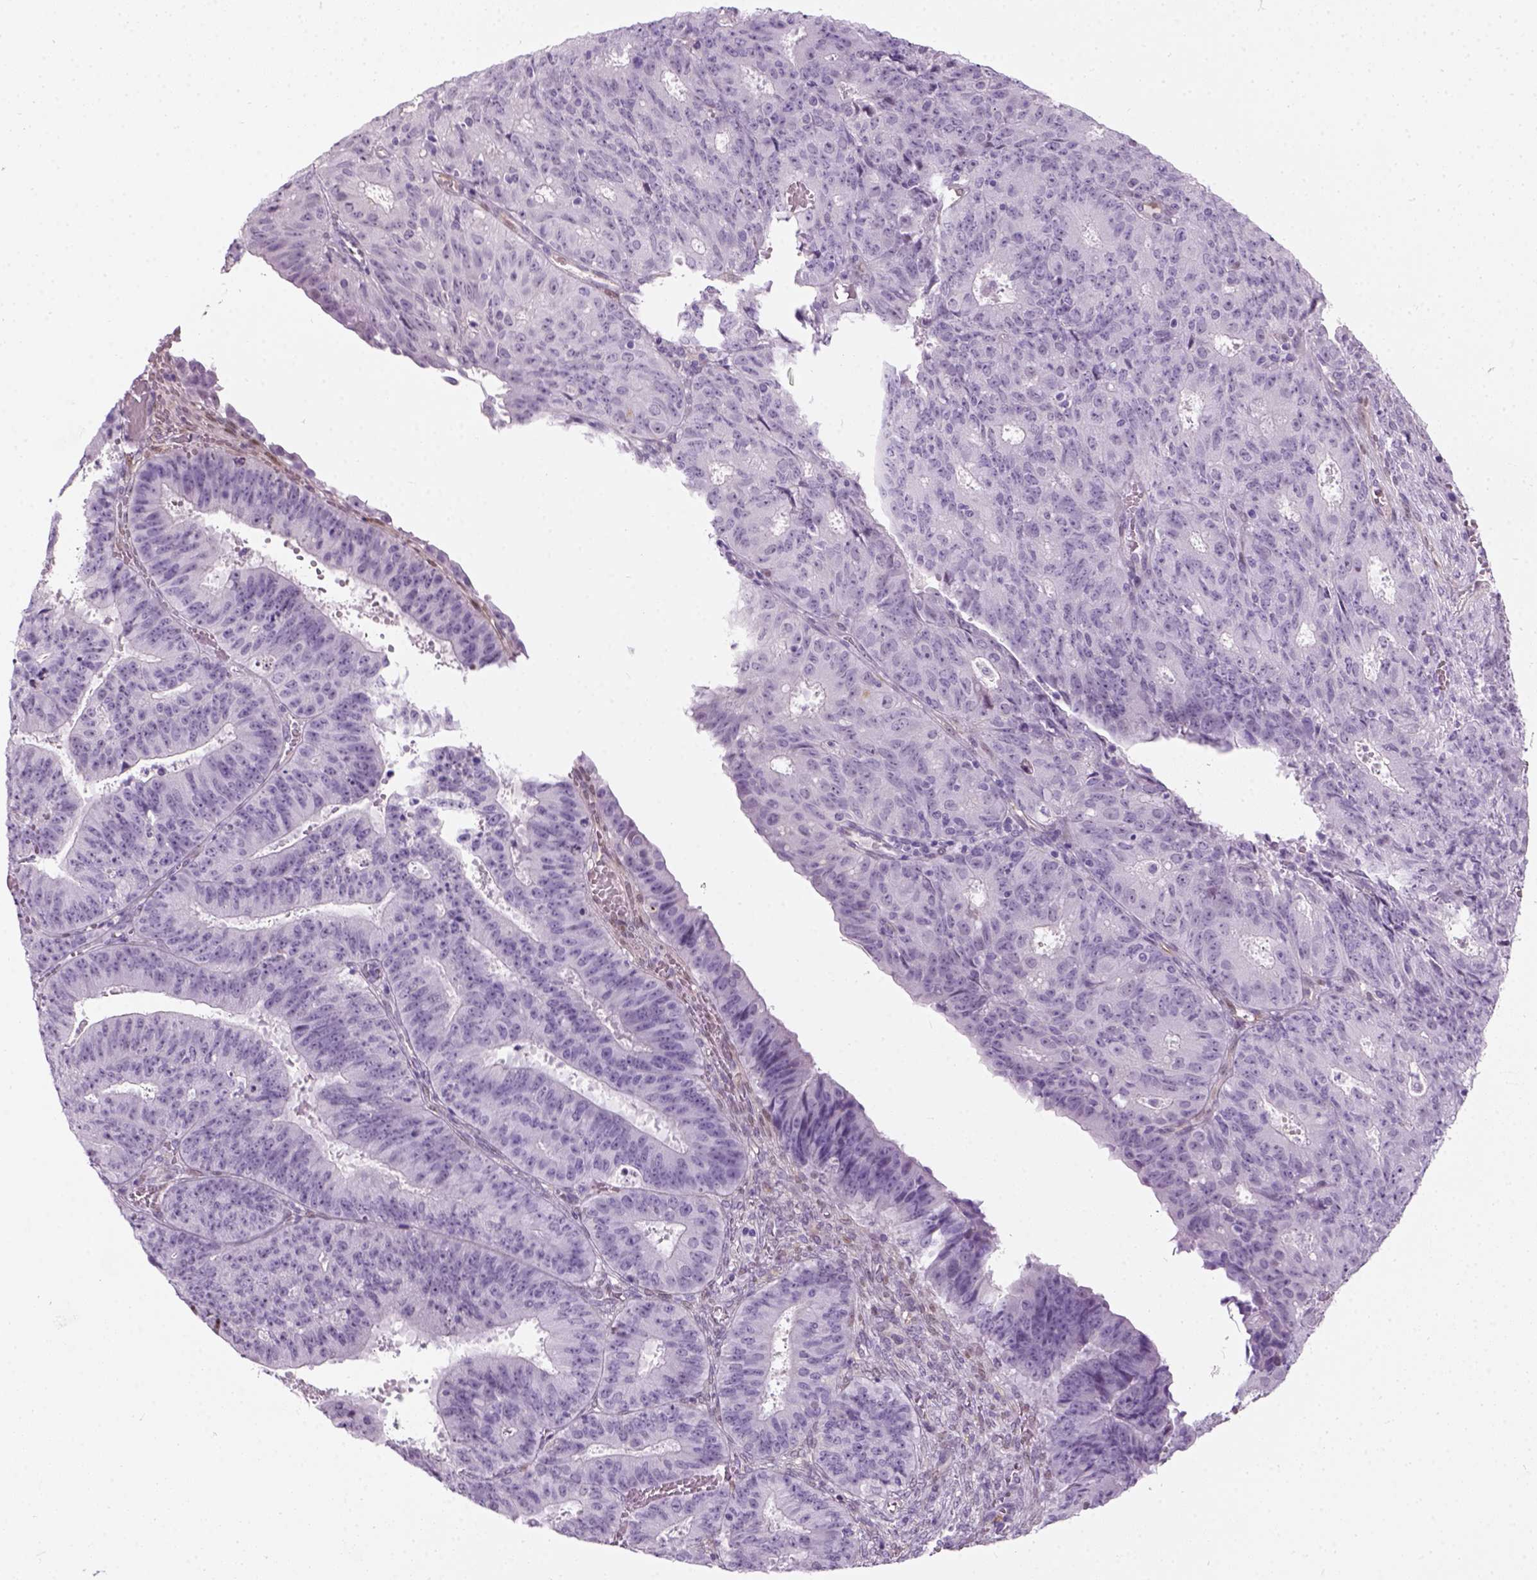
{"staining": {"intensity": "negative", "quantity": "none", "location": "none"}, "tissue": "ovarian cancer", "cell_type": "Tumor cells", "image_type": "cancer", "snomed": [{"axis": "morphology", "description": "Carcinoma, endometroid"}, {"axis": "topography", "description": "Ovary"}], "caption": "A photomicrograph of human ovarian cancer is negative for staining in tumor cells.", "gene": "AXDND1", "patient": {"sex": "female", "age": 42}}